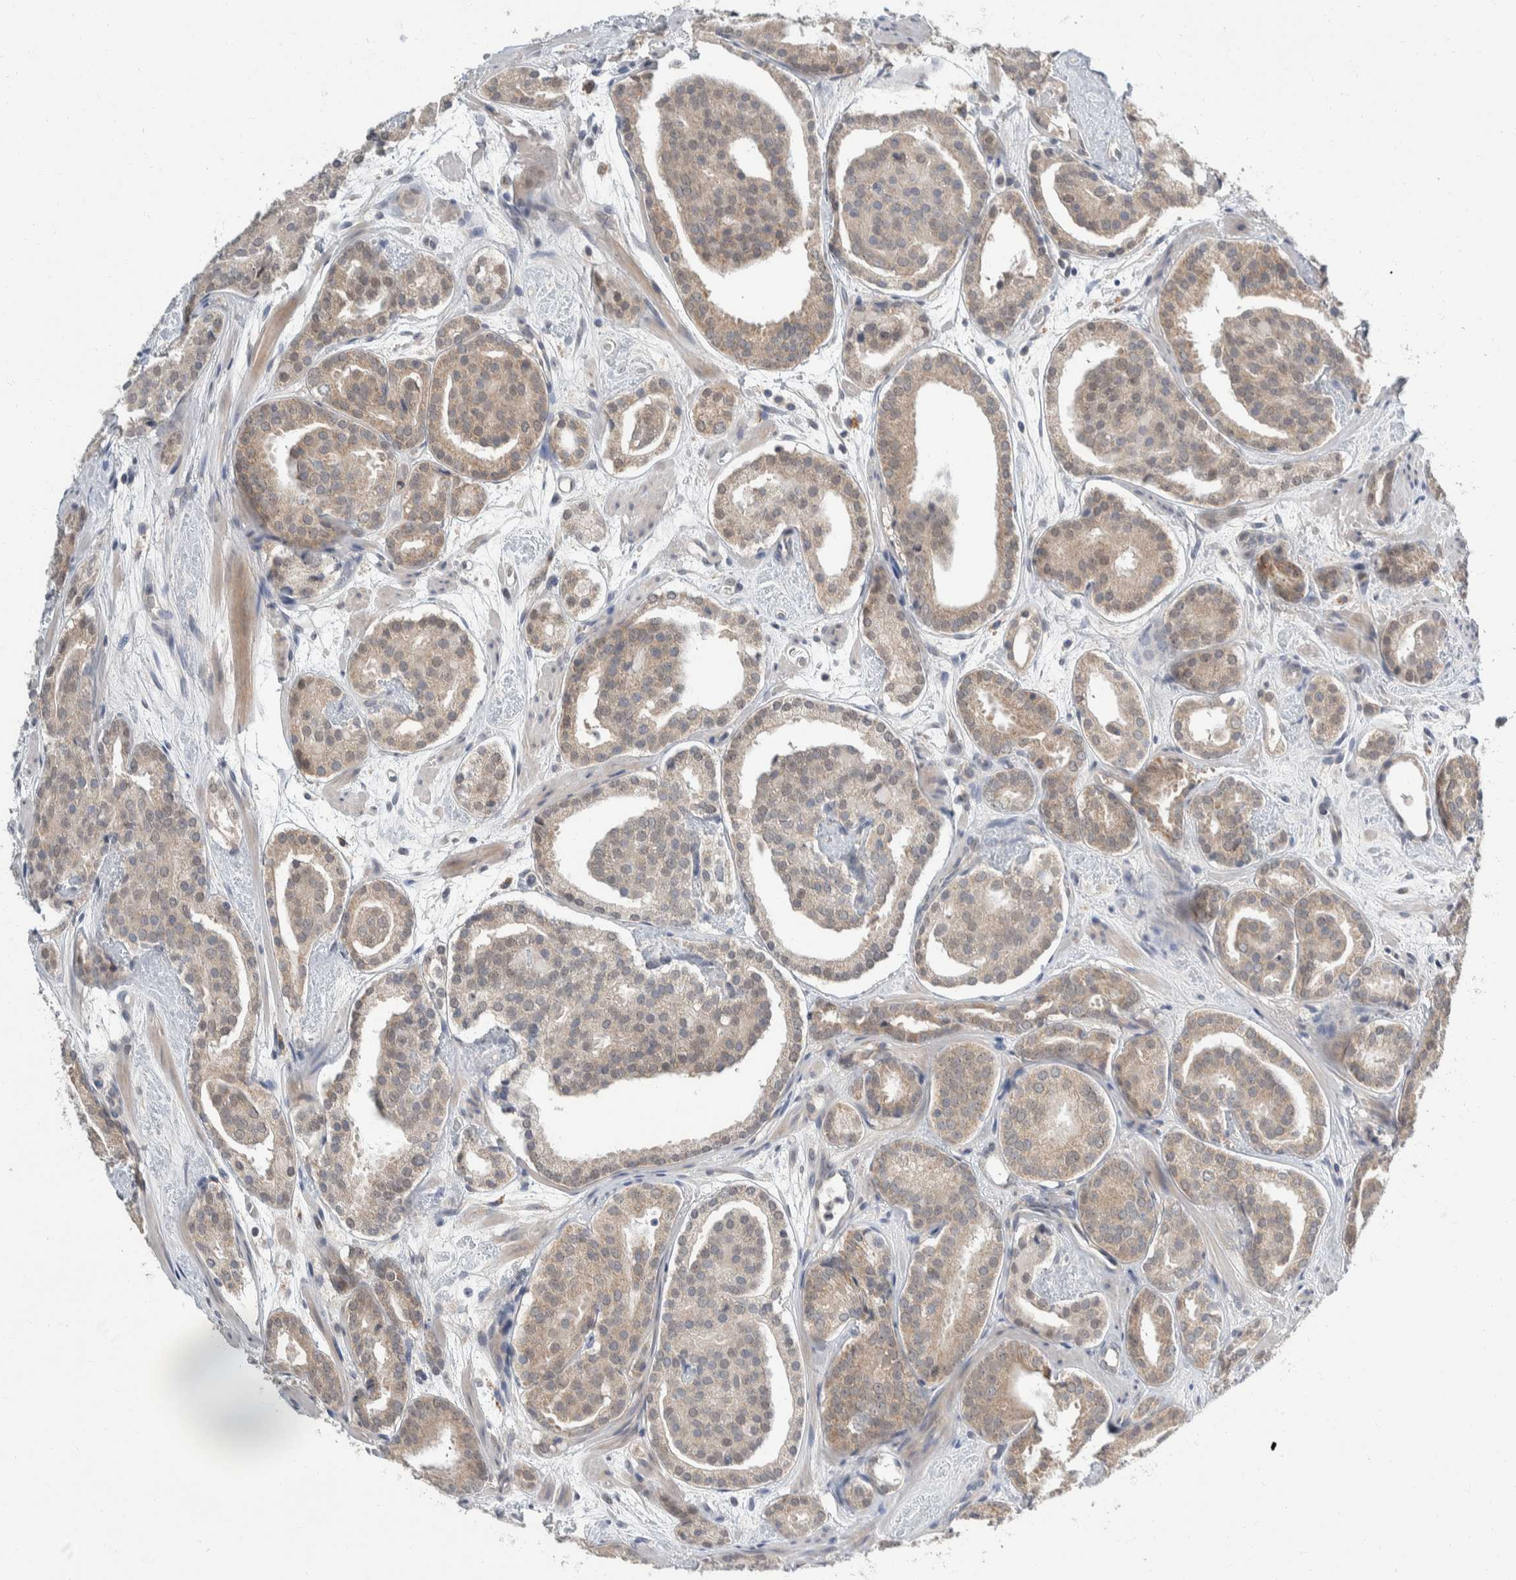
{"staining": {"intensity": "weak", "quantity": ">75%", "location": "cytoplasmic/membranous"}, "tissue": "prostate cancer", "cell_type": "Tumor cells", "image_type": "cancer", "snomed": [{"axis": "morphology", "description": "Adenocarcinoma, Low grade"}, {"axis": "topography", "description": "Prostate"}], "caption": "This image exhibits IHC staining of human prostate cancer, with low weak cytoplasmic/membranous expression in approximately >75% of tumor cells.", "gene": "SHPK", "patient": {"sex": "male", "age": 69}}